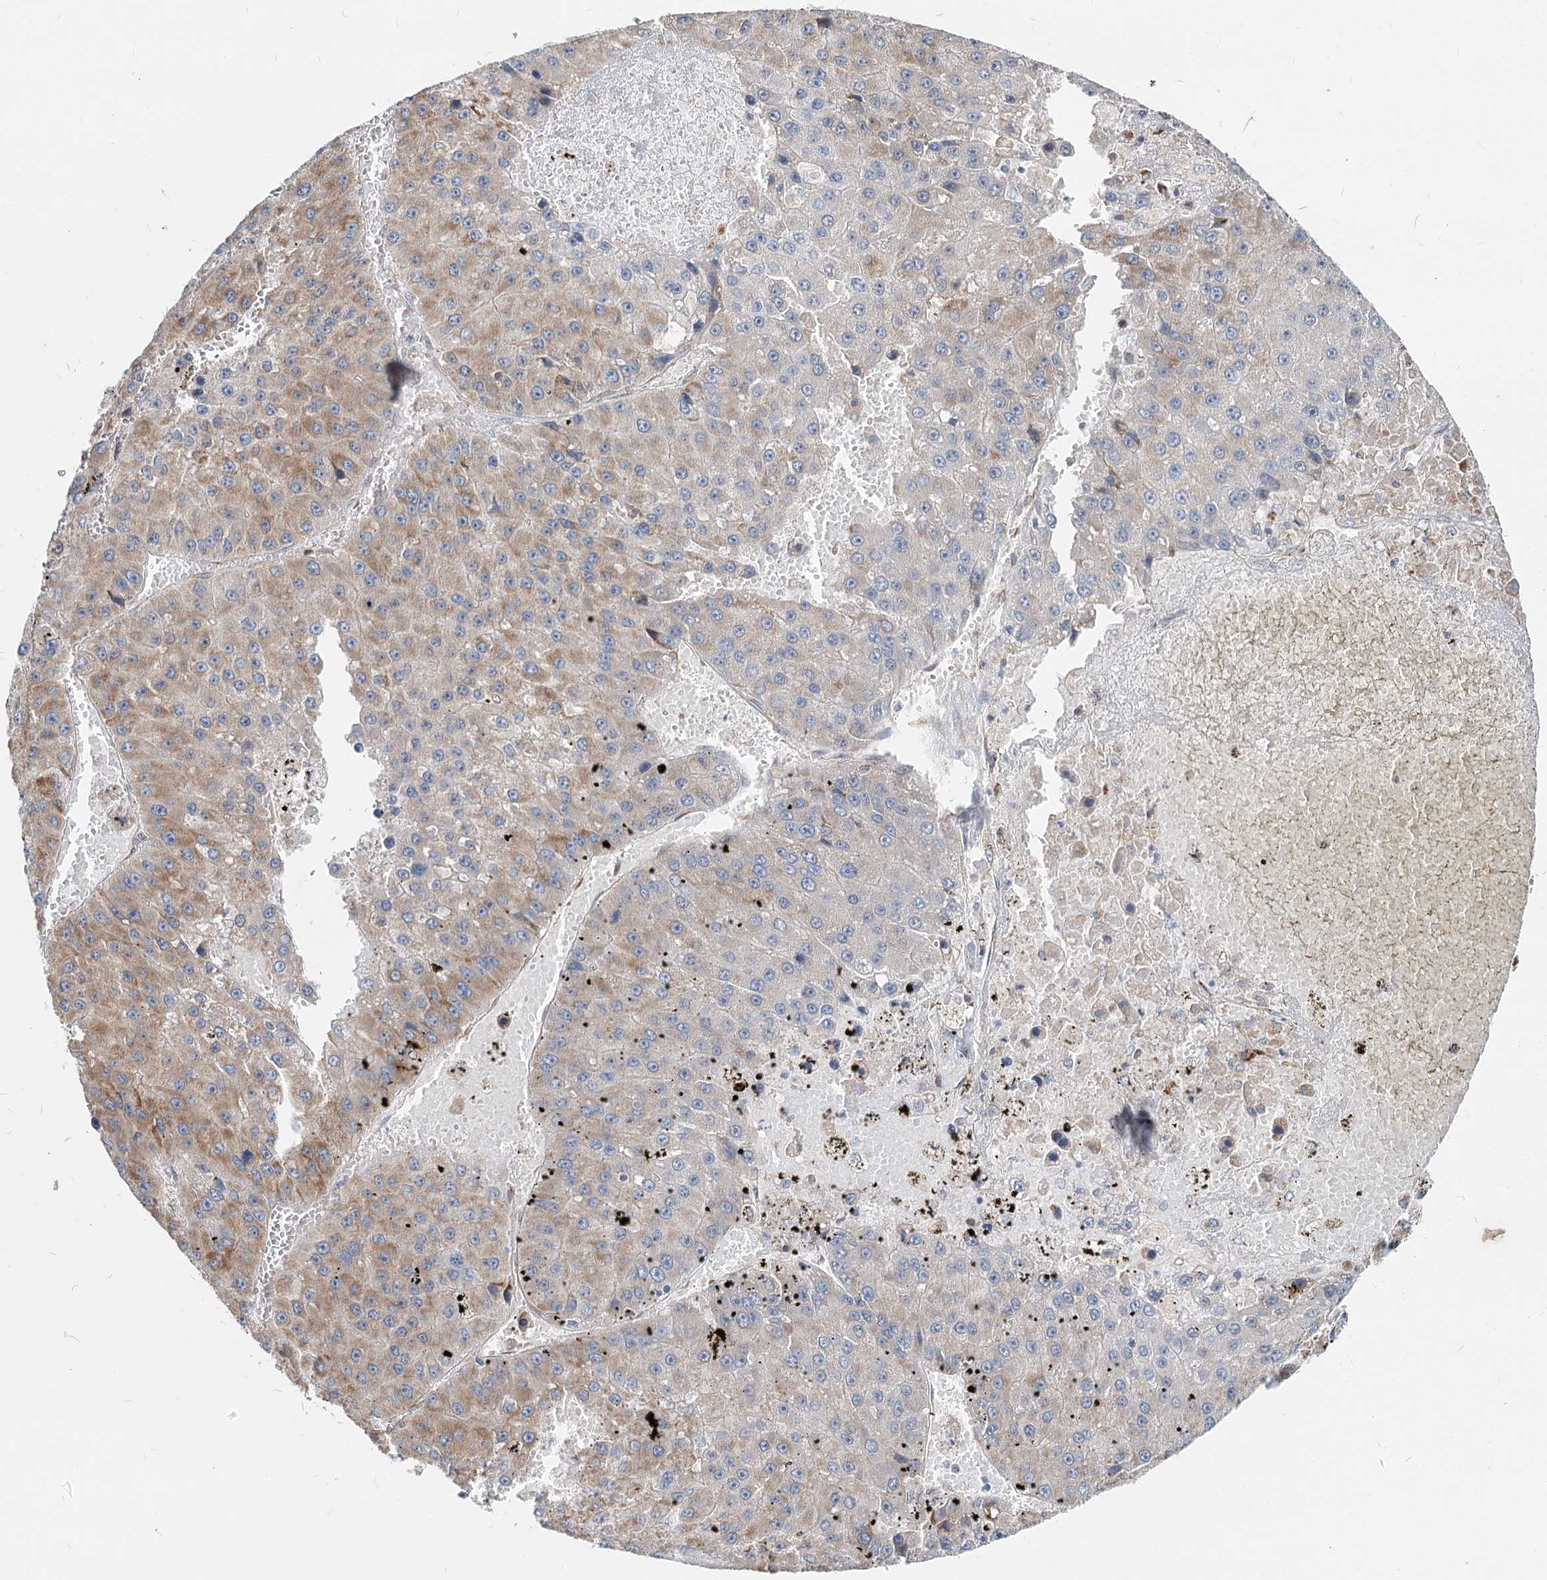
{"staining": {"intensity": "weak", "quantity": "25%-75%", "location": "cytoplasmic/membranous"}, "tissue": "liver cancer", "cell_type": "Tumor cells", "image_type": "cancer", "snomed": [{"axis": "morphology", "description": "Carcinoma, Hepatocellular, NOS"}, {"axis": "topography", "description": "Liver"}], "caption": "Liver cancer was stained to show a protein in brown. There is low levels of weak cytoplasmic/membranous positivity in about 25%-75% of tumor cells.", "gene": "SPART", "patient": {"sex": "female", "age": 73}}